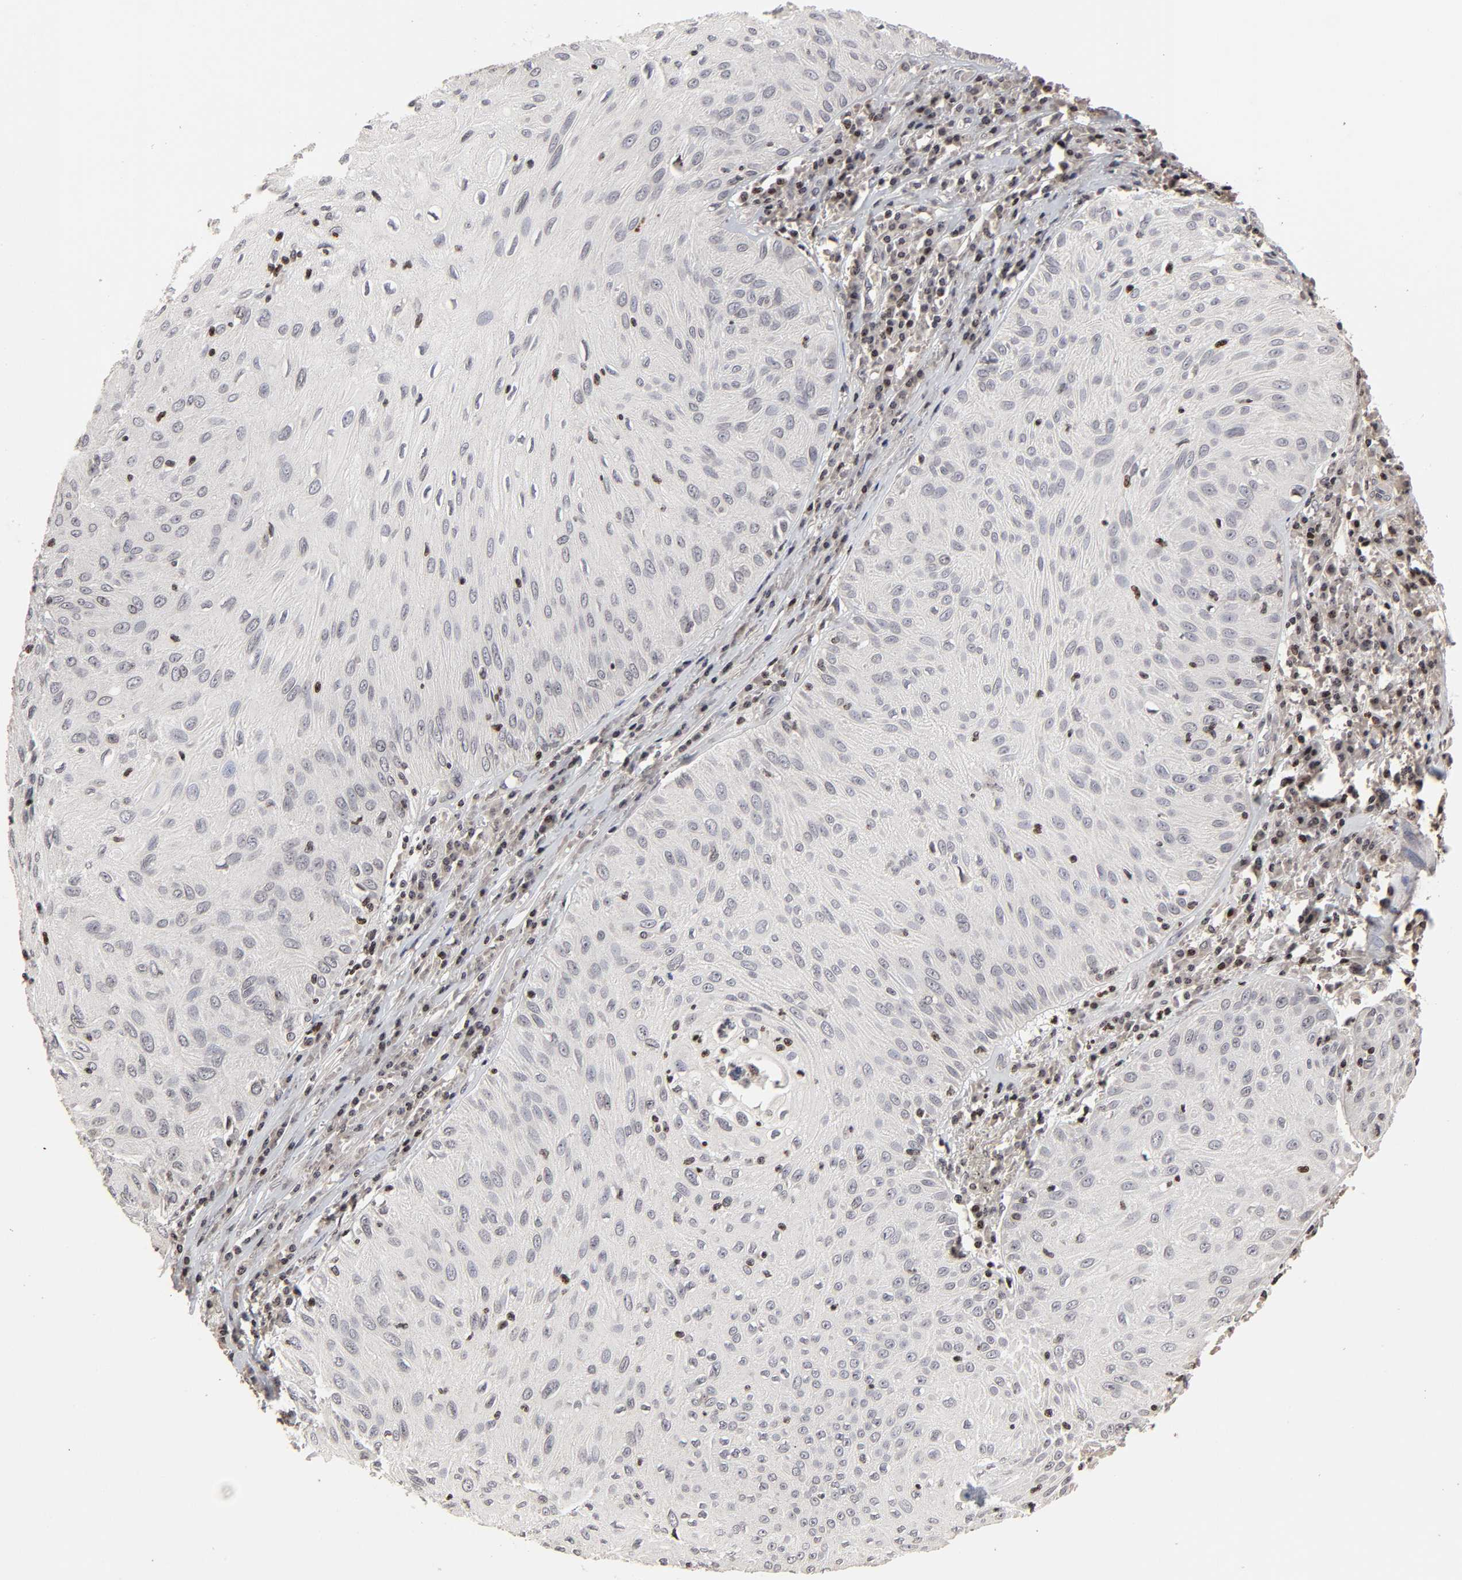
{"staining": {"intensity": "negative", "quantity": "none", "location": "none"}, "tissue": "skin cancer", "cell_type": "Tumor cells", "image_type": "cancer", "snomed": [{"axis": "morphology", "description": "Squamous cell carcinoma, NOS"}, {"axis": "topography", "description": "Skin"}], "caption": "Squamous cell carcinoma (skin) stained for a protein using immunohistochemistry reveals no expression tumor cells.", "gene": "ZNF473", "patient": {"sex": "male", "age": 65}}